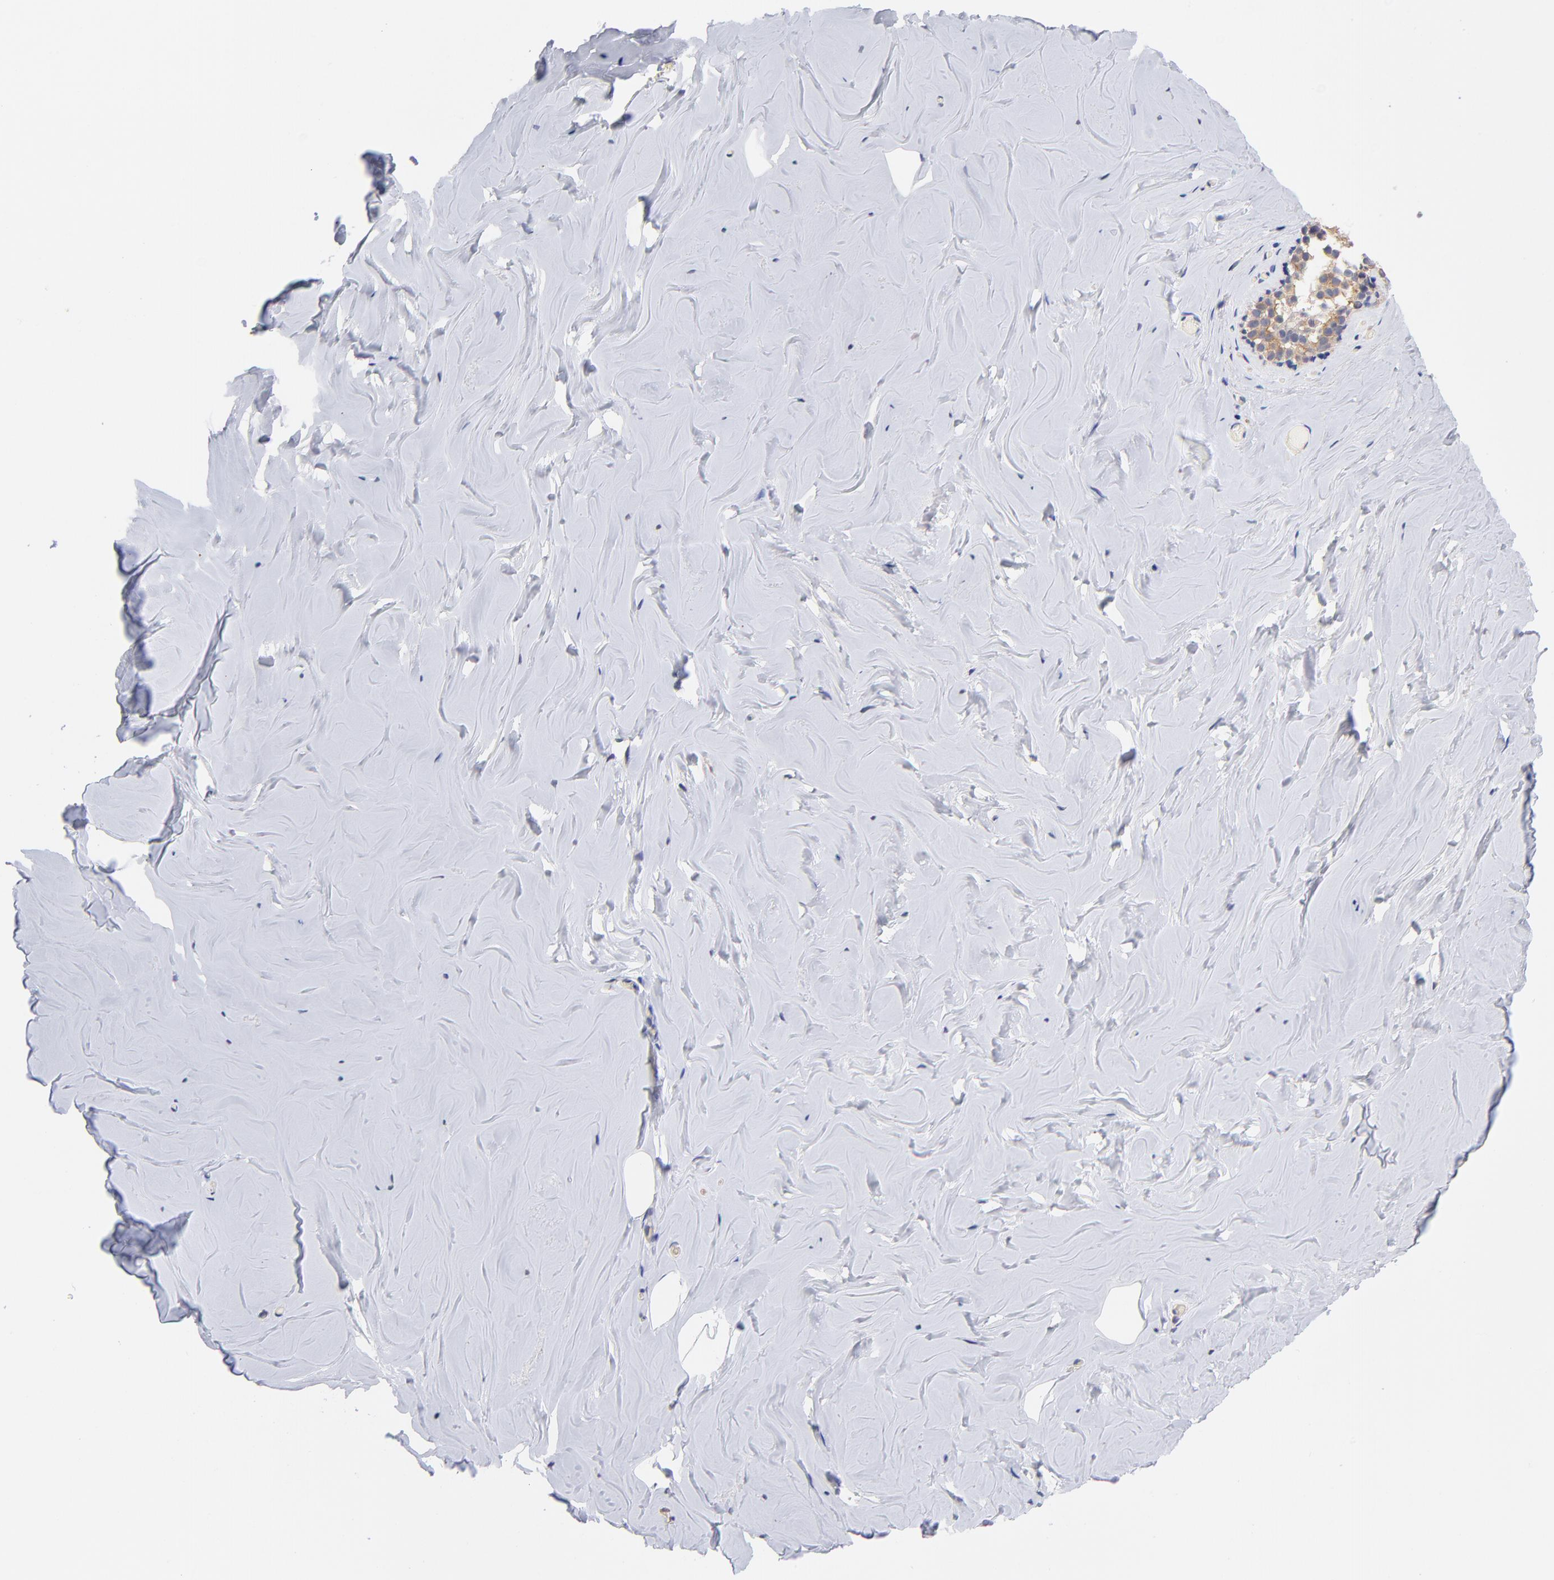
{"staining": {"intensity": "moderate", "quantity": ">75%", "location": "cytoplasmic/membranous"}, "tissue": "breast", "cell_type": "Glandular cells", "image_type": "normal", "snomed": [{"axis": "morphology", "description": "Normal tissue, NOS"}, {"axis": "topography", "description": "Breast"}], "caption": "The image exhibits immunohistochemical staining of benign breast. There is moderate cytoplasmic/membranous staining is present in about >75% of glandular cells.", "gene": "RIBC2", "patient": {"sex": "female", "age": 75}}